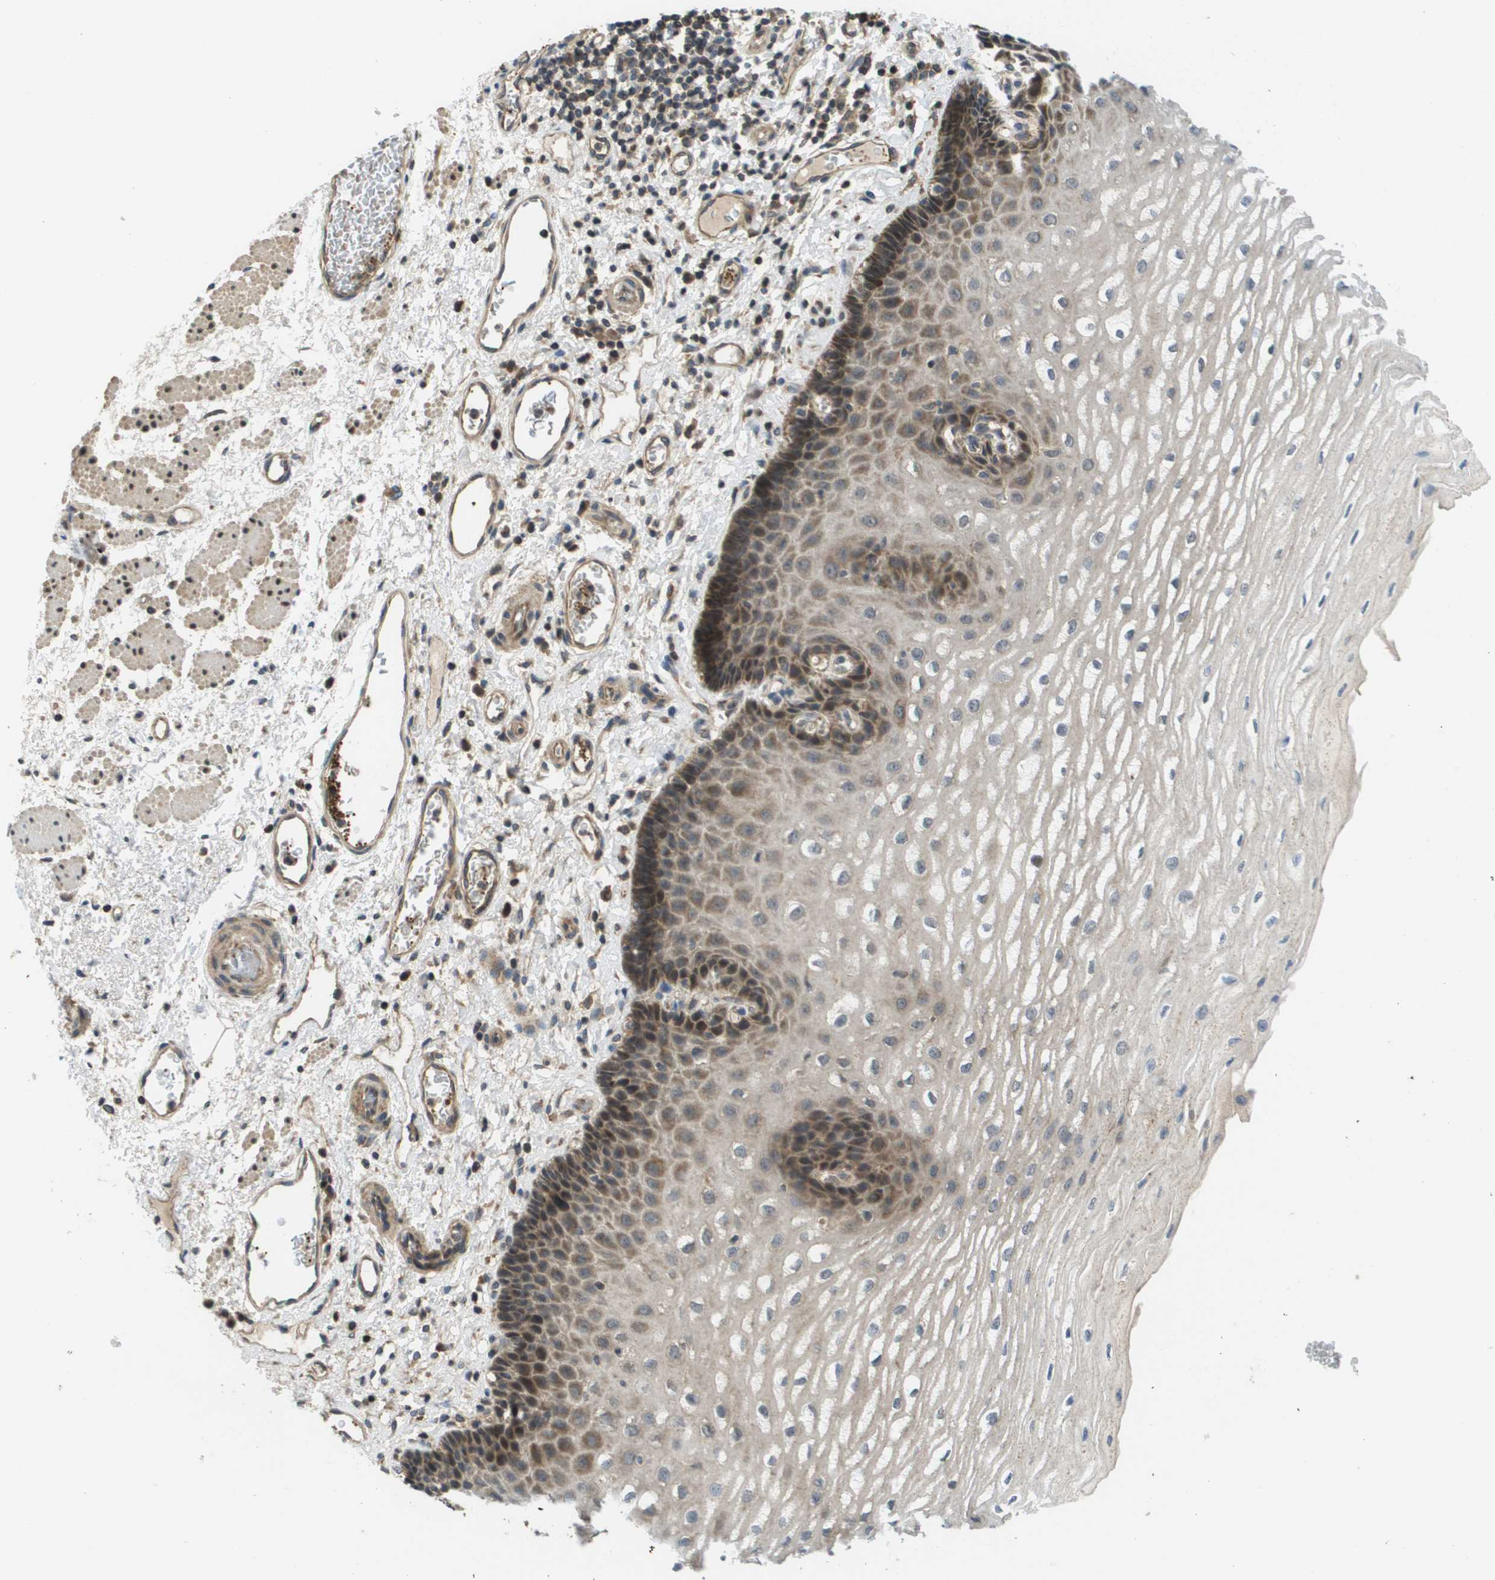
{"staining": {"intensity": "moderate", "quantity": "25%-75%", "location": "cytoplasmic/membranous"}, "tissue": "esophagus", "cell_type": "Squamous epithelial cells", "image_type": "normal", "snomed": [{"axis": "morphology", "description": "Normal tissue, NOS"}, {"axis": "topography", "description": "Esophagus"}], "caption": "This is an image of immunohistochemistry (IHC) staining of normal esophagus, which shows moderate expression in the cytoplasmic/membranous of squamous epithelial cells.", "gene": "RBM38", "patient": {"sex": "male", "age": 54}}